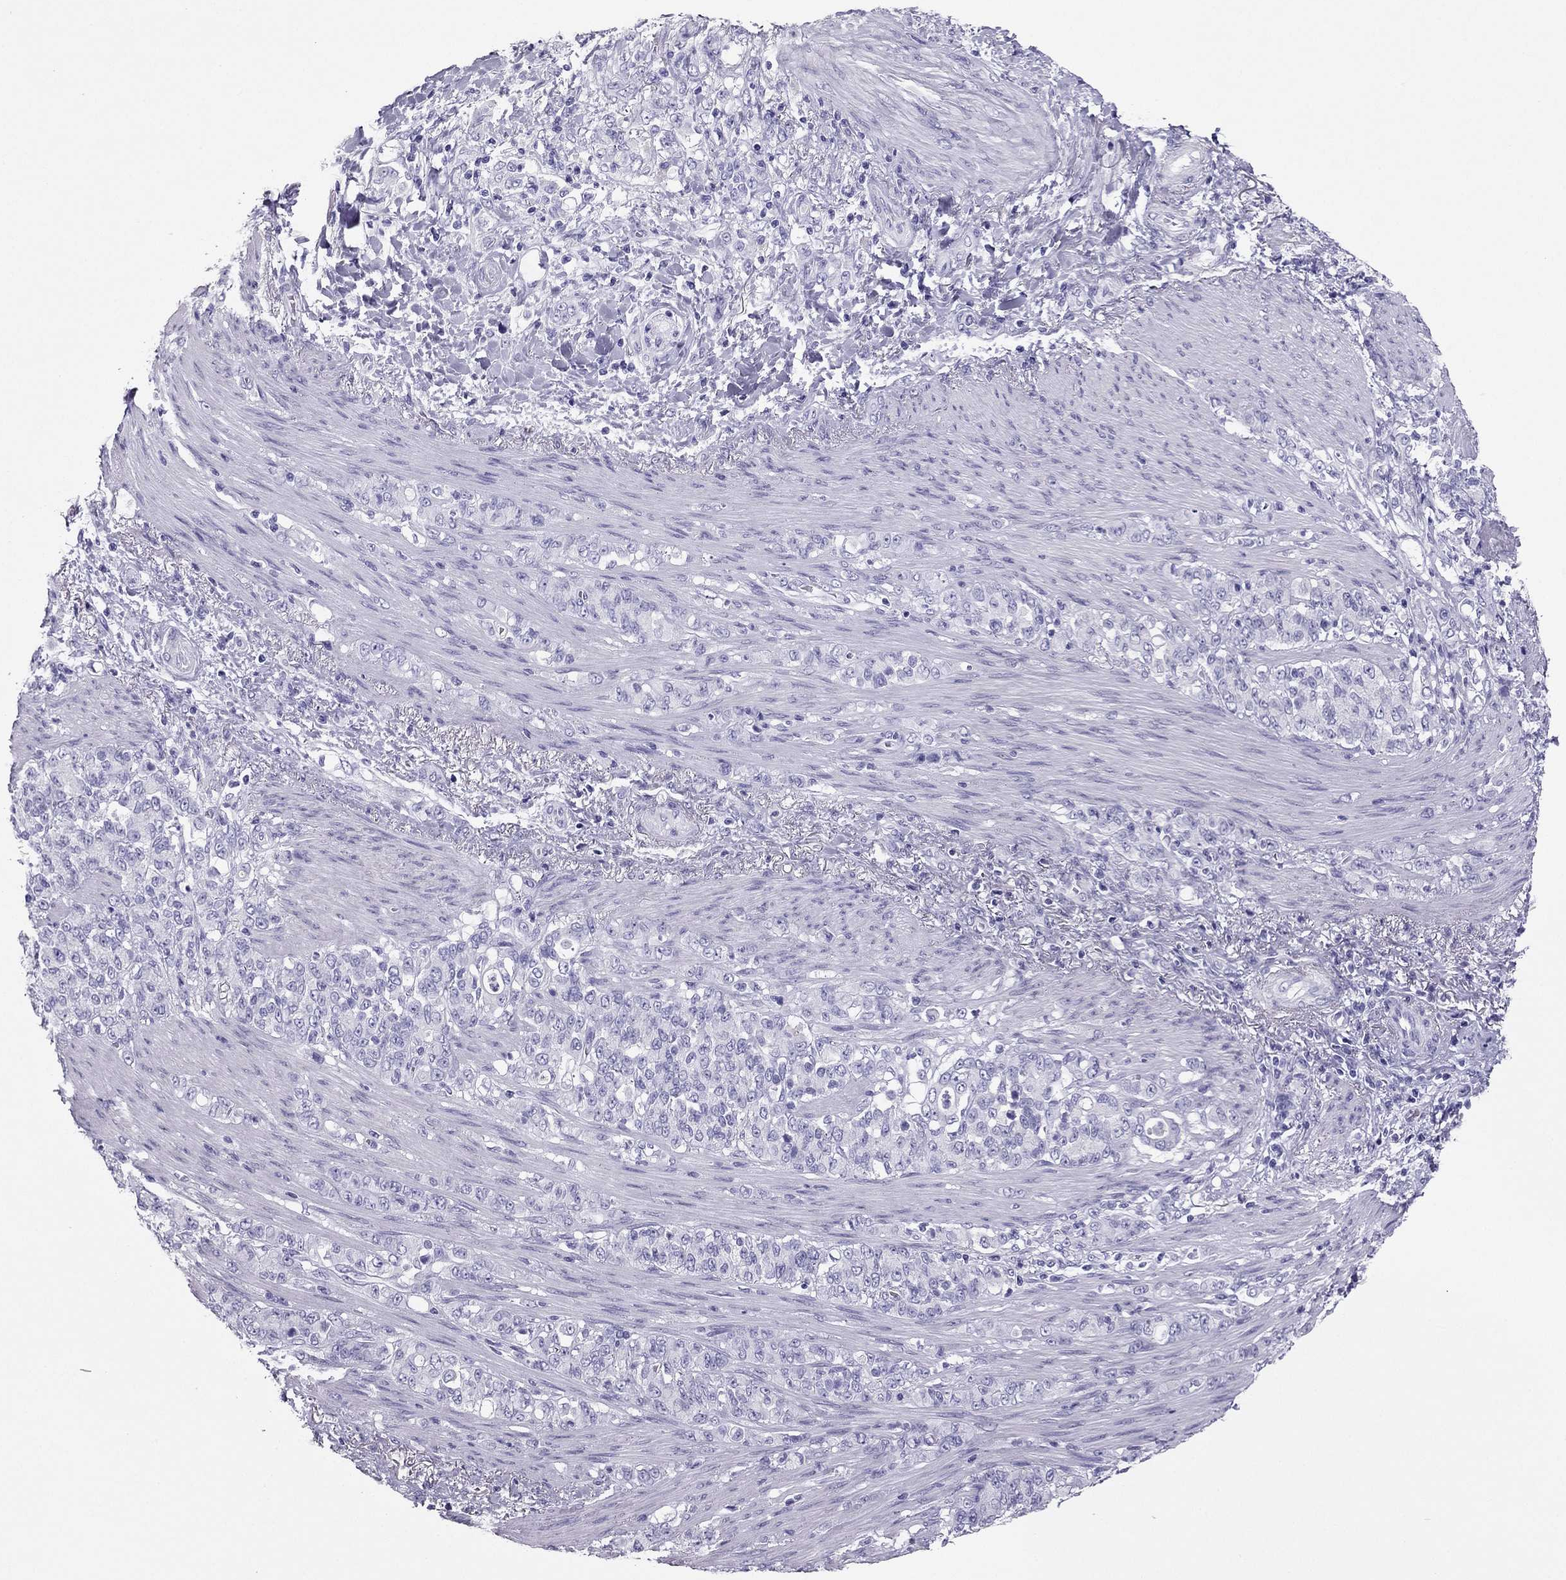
{"staining": {"intensity": "negative", "quantity": "none", "location": "none"}, "tissue": "stomach cancer", "cell_type": "Tumor cells", "image_type": "cancer", "snomed": [{"axis": "morphology", "description": "Adenocarcinoma, NOS"}, {"axis": "topography", "description": "Stomach"}], "caption": "Tumor cells are negative for brown protein staining in stomach cancer. (DAB immunohistochemistry with hematoxylin counter stain).", "gene": "PDE6A", "patient": {"sex": "female", "age": 79}}